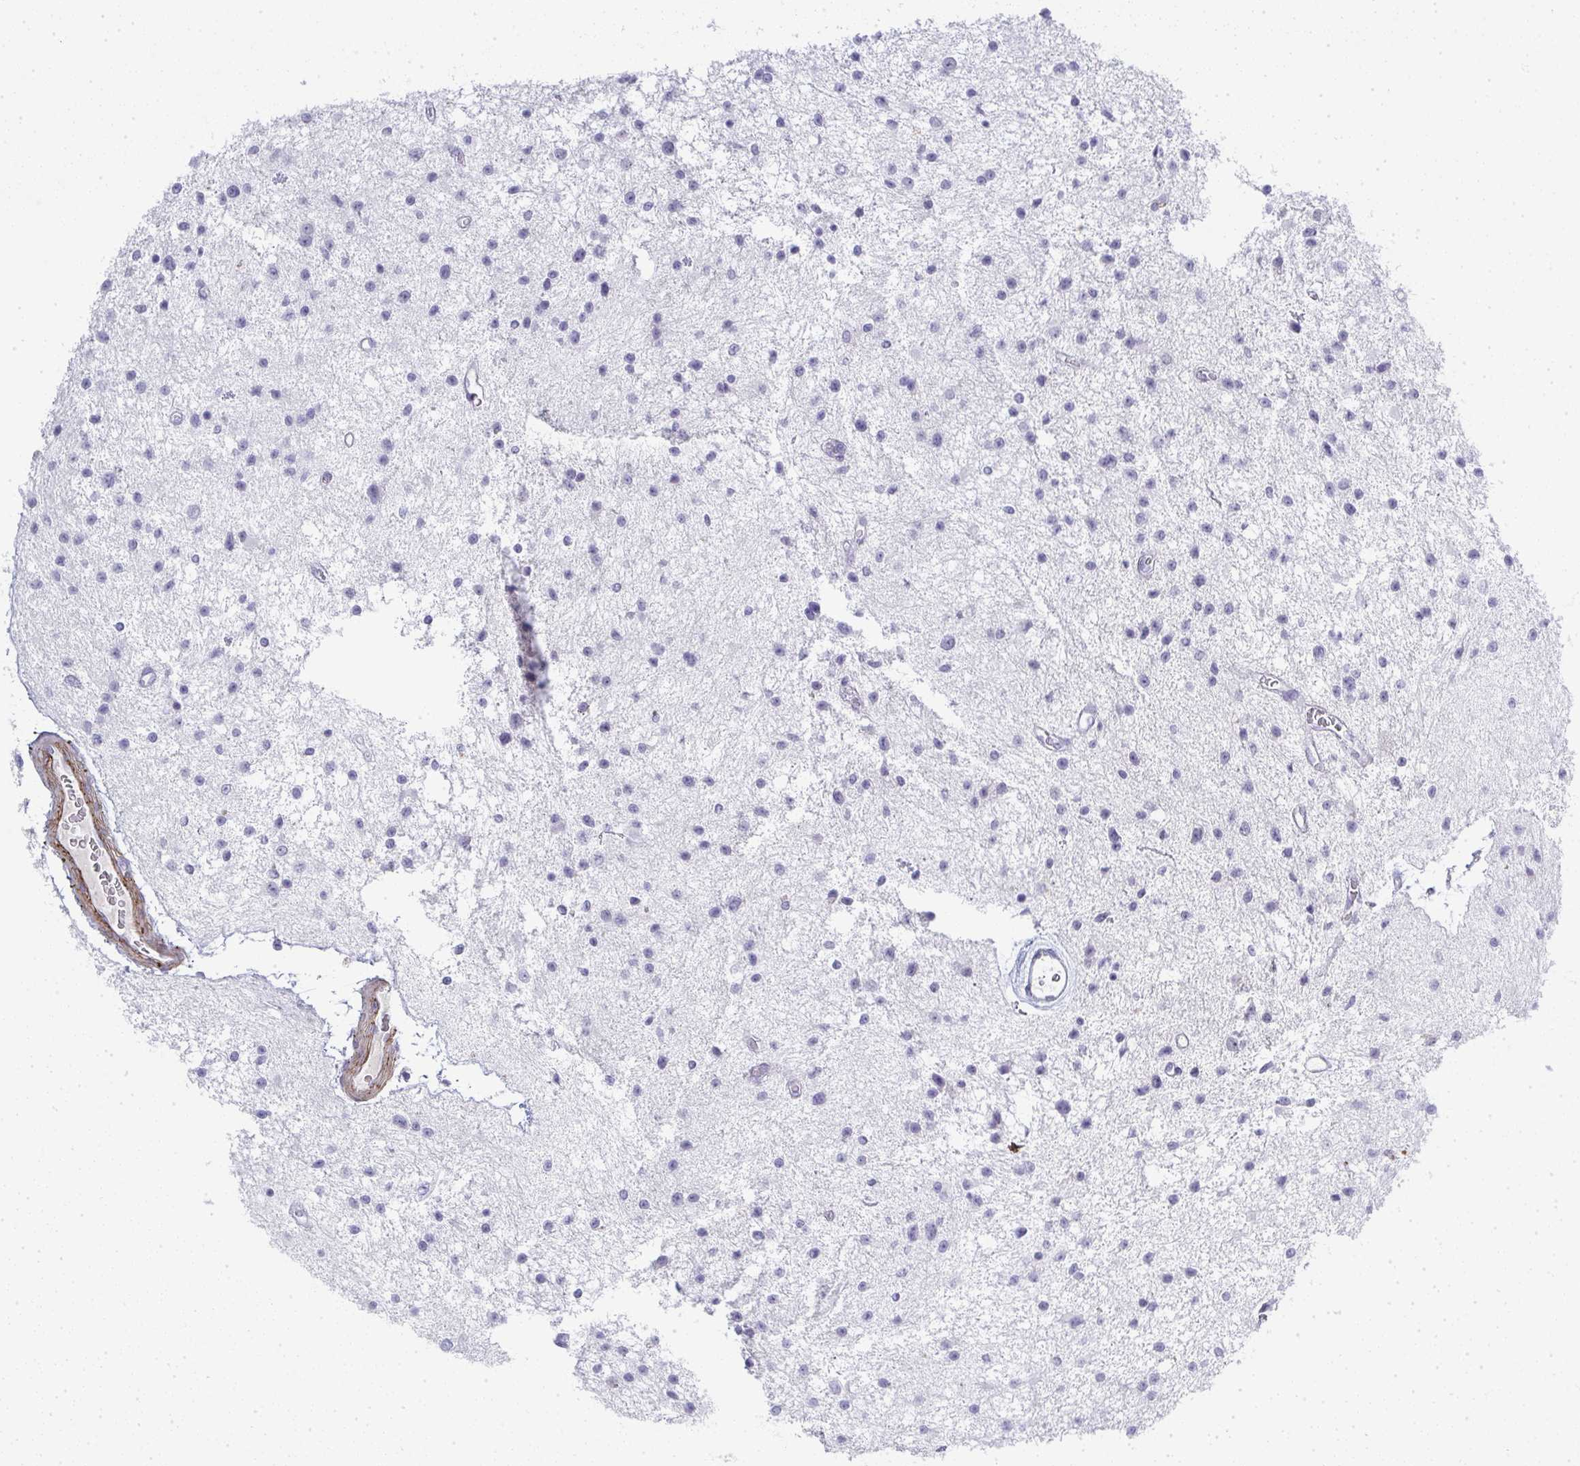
{"staining": {"intensity": "negative", "quantity": "none", "location": "none"}, "tissue": "glioma", "cell_type": "Tumor cells", "image_type": "cancer", "snomed": [{"axis": "morphology", "description": "Glioma, malignant, Low grade"}, {"axis": "topography", "description": "Brain"}], "caption": "The histopathology image displays no staining of tumor cells in glioma.", "gene": "UBE2S", "patient": {"sex": "male", "age": 43}}